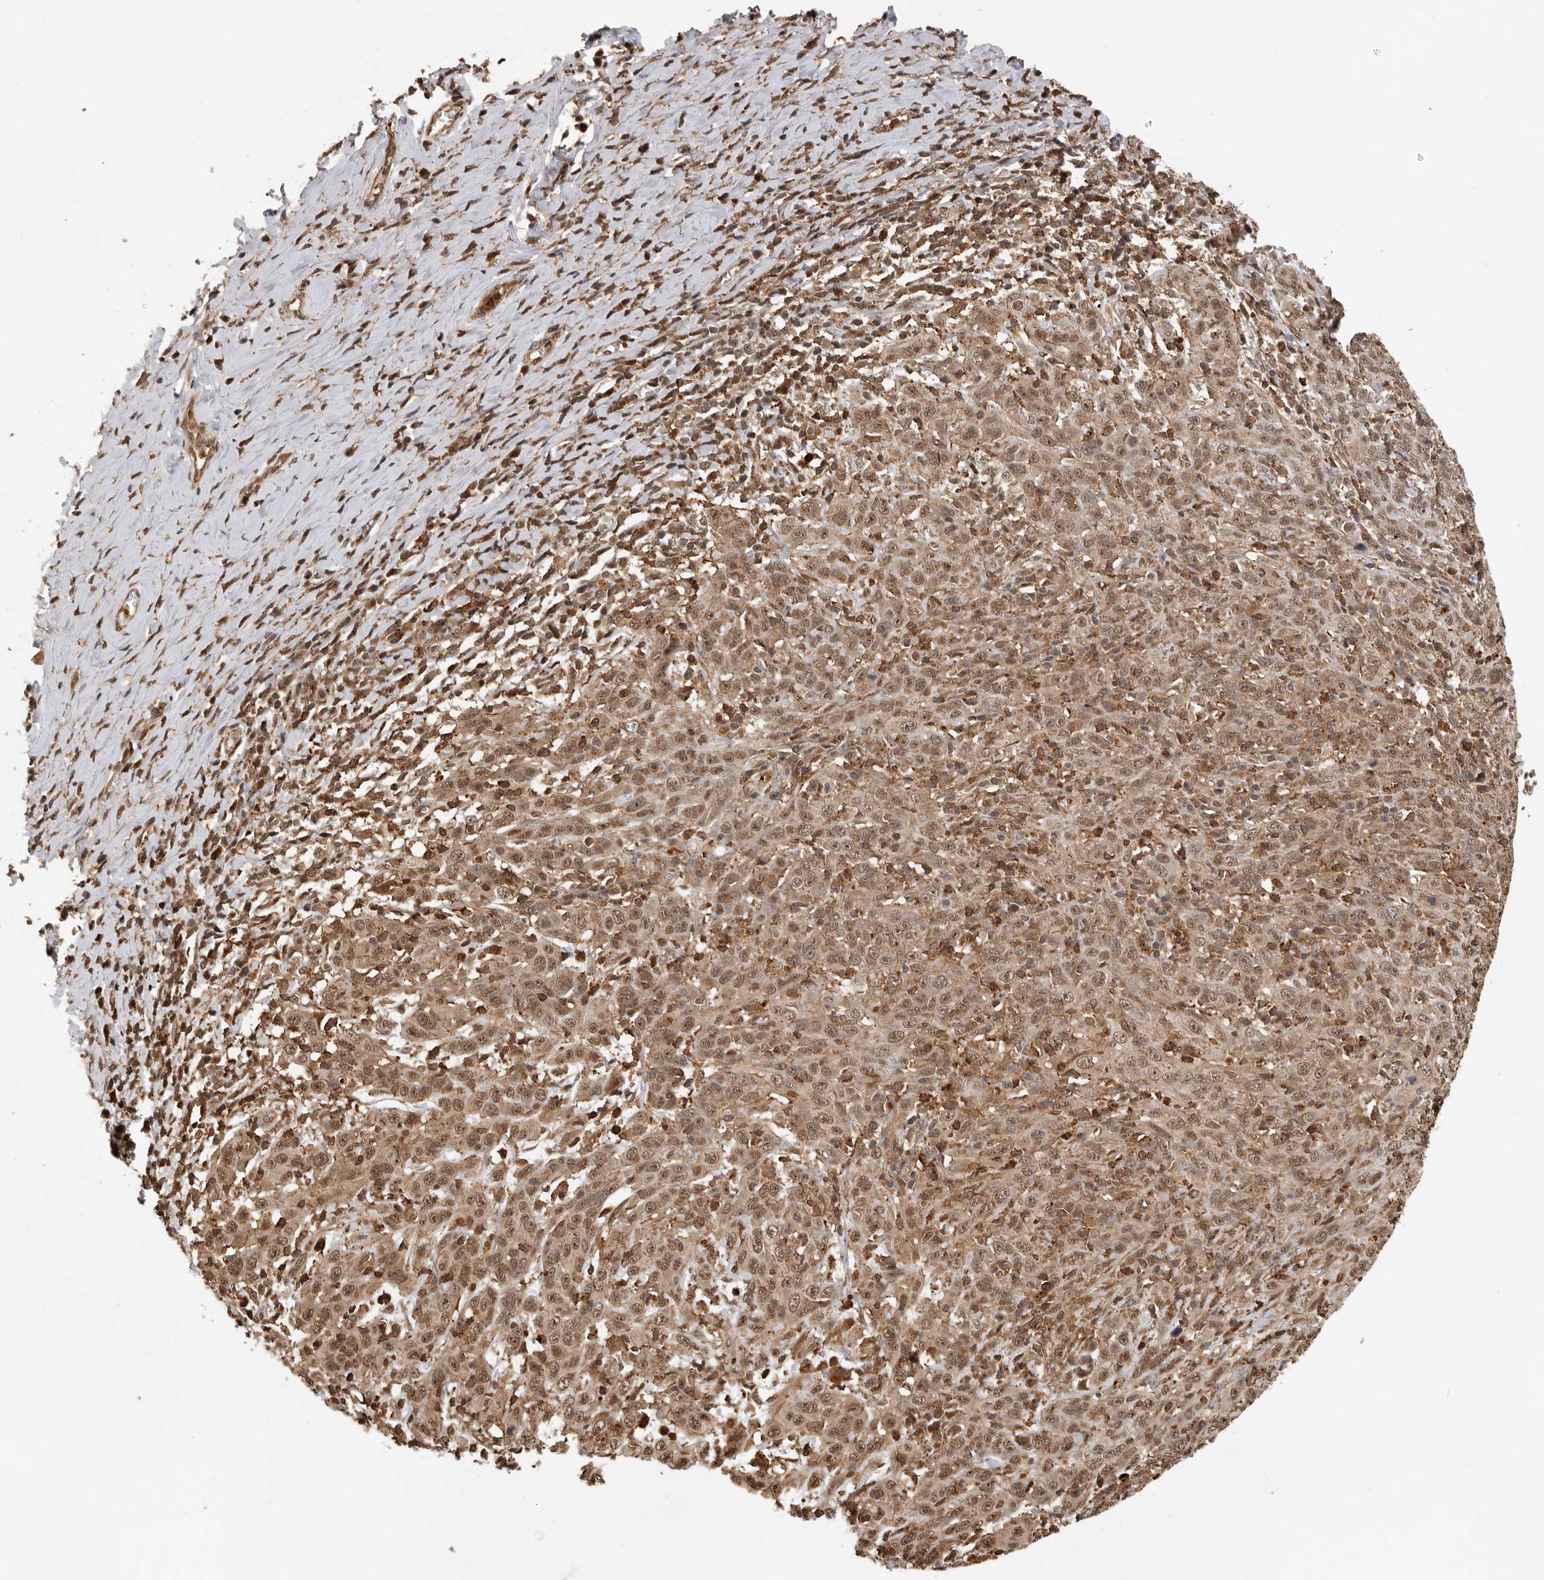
{"staining": {"intensity": "moderate", "quantity": ">75%", "location": "cytoplasmic/membranous,nuclear"}, "tissue": "cervical cancer", "cell_type": "Tumor cells", "image_type": "cancer", "snomed": [{"axis": "morphology", "description": "Squamous cell carcinoma, NOS"}, {"axis": "topography", "description": "Cervix"}], "caption": "Protein expression analysis of squamous cell carcinoma (cervical) reveals moderate cytoplasmic/membranous and nuclear expression in about >75% of tumor cells.", "gene": "RNF157", "patient": {"sex": "female", "age": 46}}